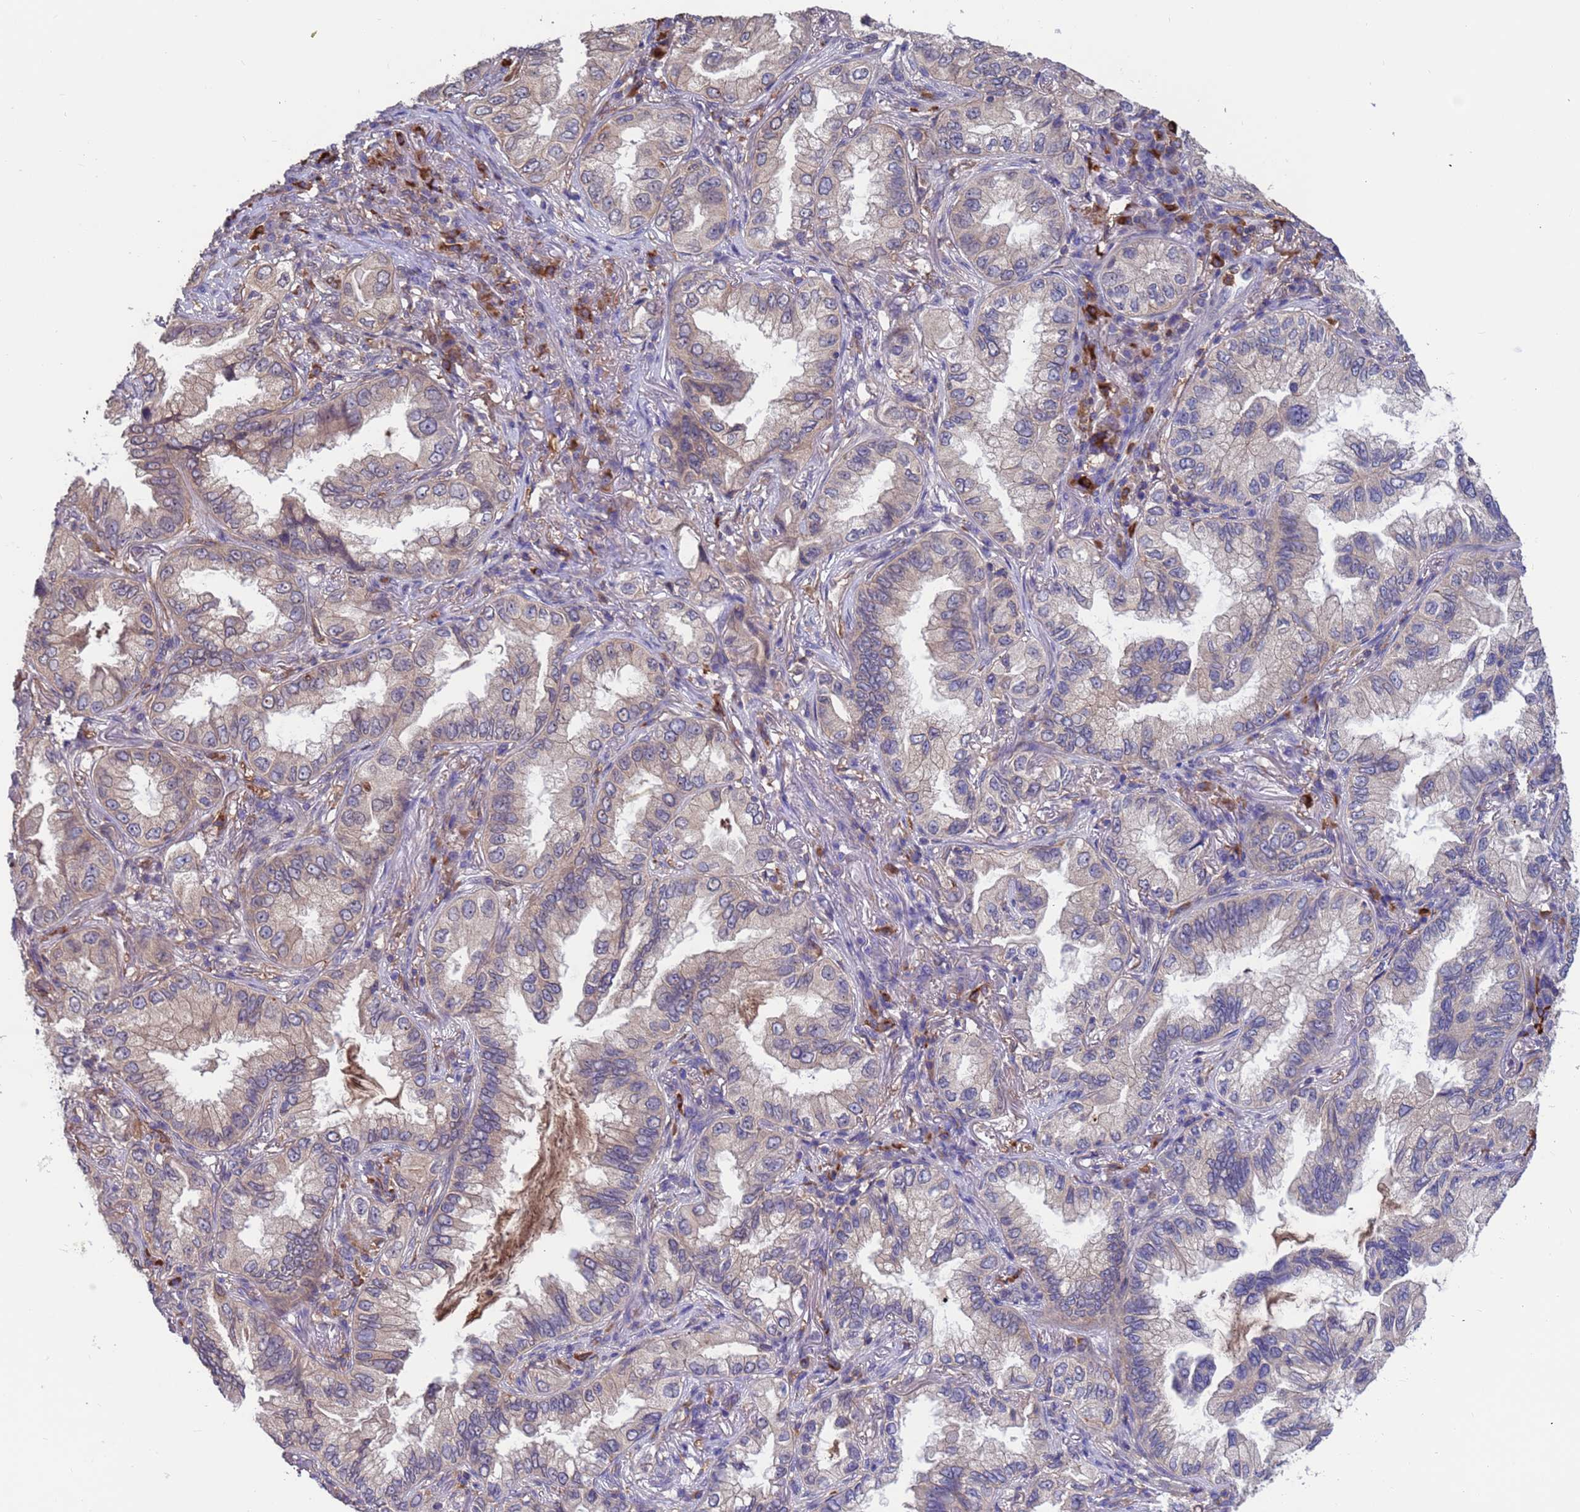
{"staining": {"intensity": "negative", "quantity": "none", "location": "none"}, "tissue": "lung cancer", "cell_type": "Tumor cells", "image_type": "cancer", "snomed": [{"axis": "morphology", "description": "Adenocarcinoma, NOS"}, {"axis": "topography", "description": "Lung"}], "caption": "Immunohistochemistry (IHC) photomicrograph of human lung cancer stained for a protein (brown), which demonstrates no expression in tumor cells. (Brightfield microscopy of DAB immunohistochemistry at high magnification).", "gene": "AMPD3", "patient": {"sex": "female", "age": 69}}